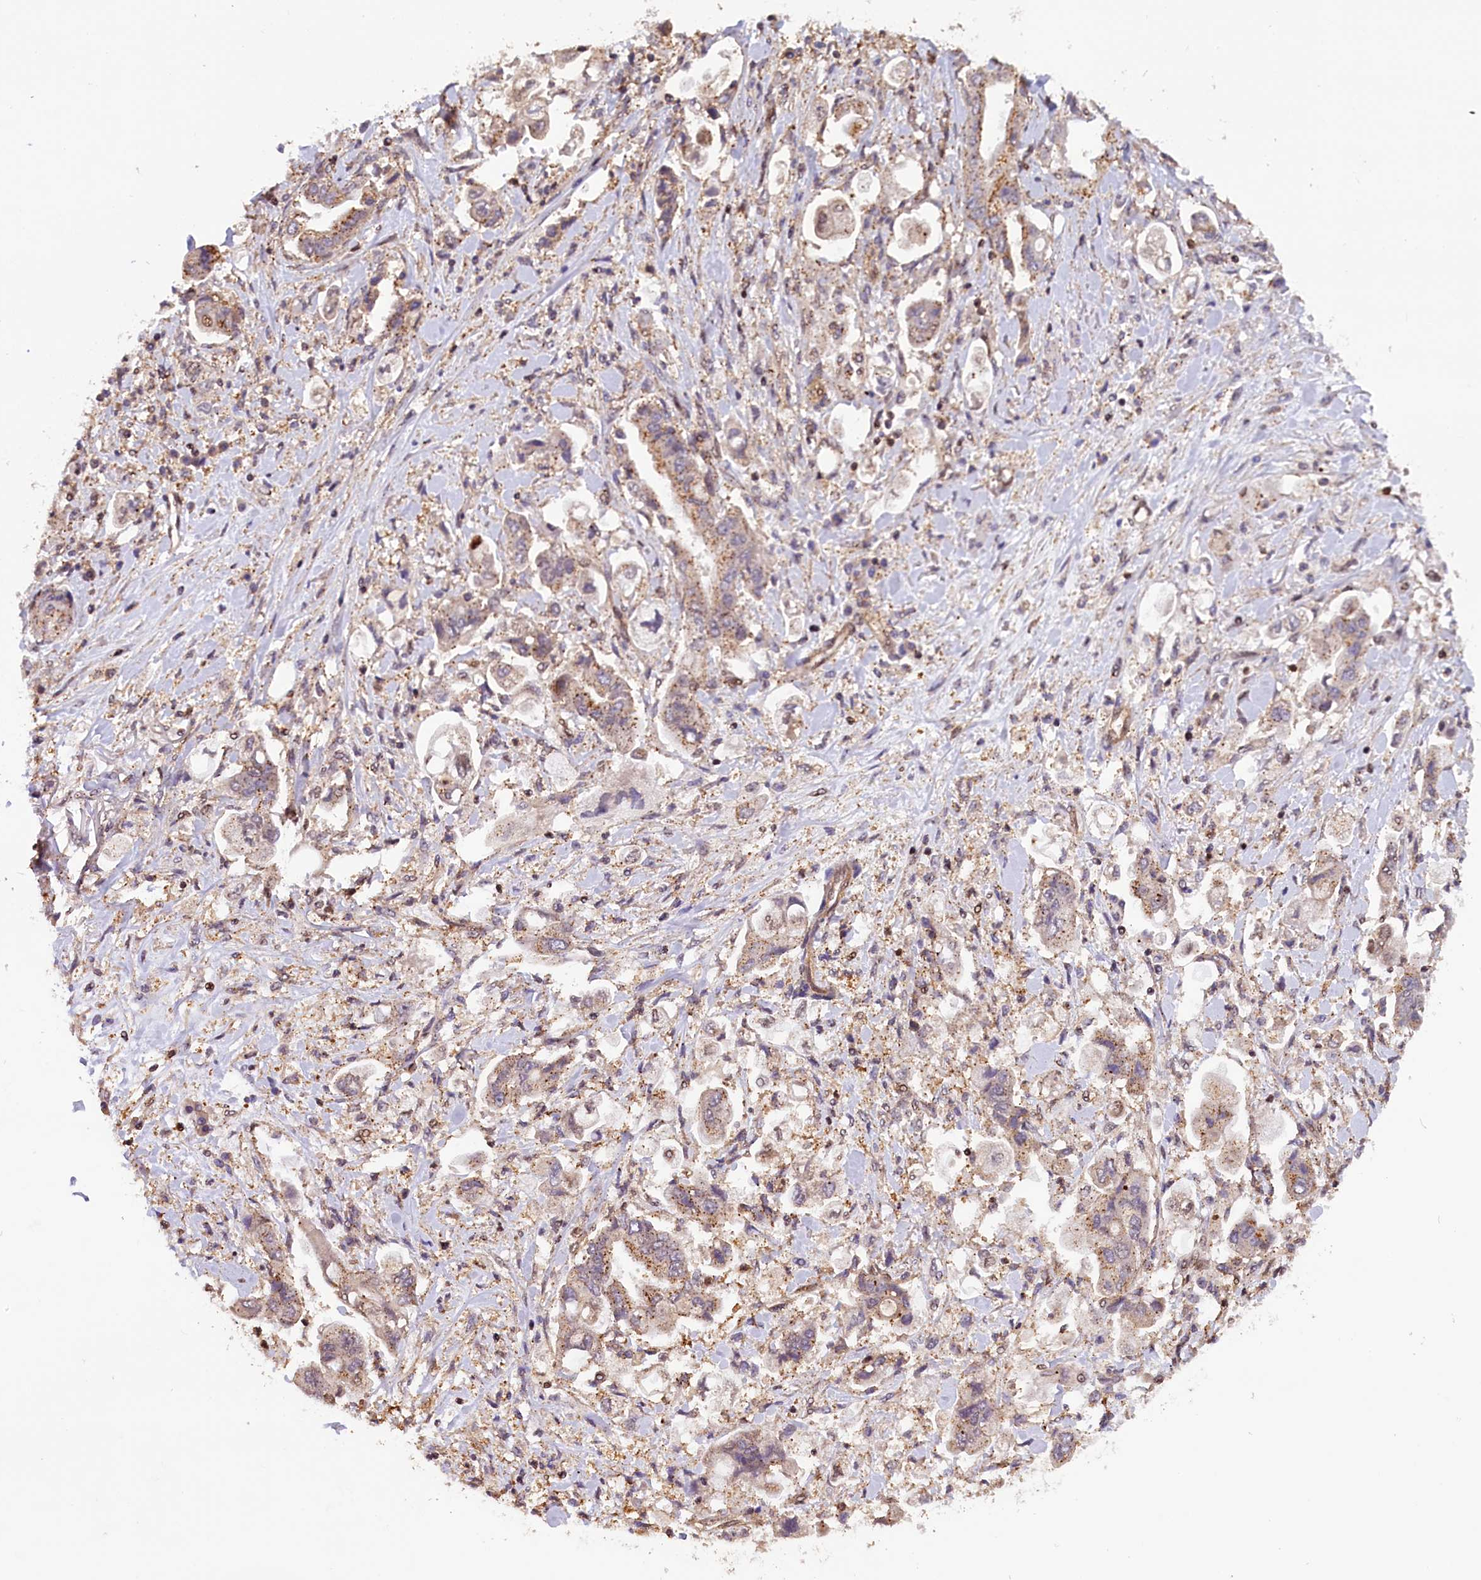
{"staining": {"intensity": "weak", "quantity": "25%-75%", "location": "cytoplasmic/membranous"}, "tissue": "stomach cancer", "cell_type": "Tumor cells", "image_type": "cancer", "snomed": [{"axis": "morphology", "description": "Adenocarcinoma, NOS"}, {"axis": "topography", "description": "Stomach"}], "caption": "DAB immunohistochemical staining of human stomach adenocarcinoma shows weak cytoplasmic/membranous protein expression in approximately 25%-75% of tumor cells.", "gene": "IST1", "patient": {"sex": "male", "age": 62}}